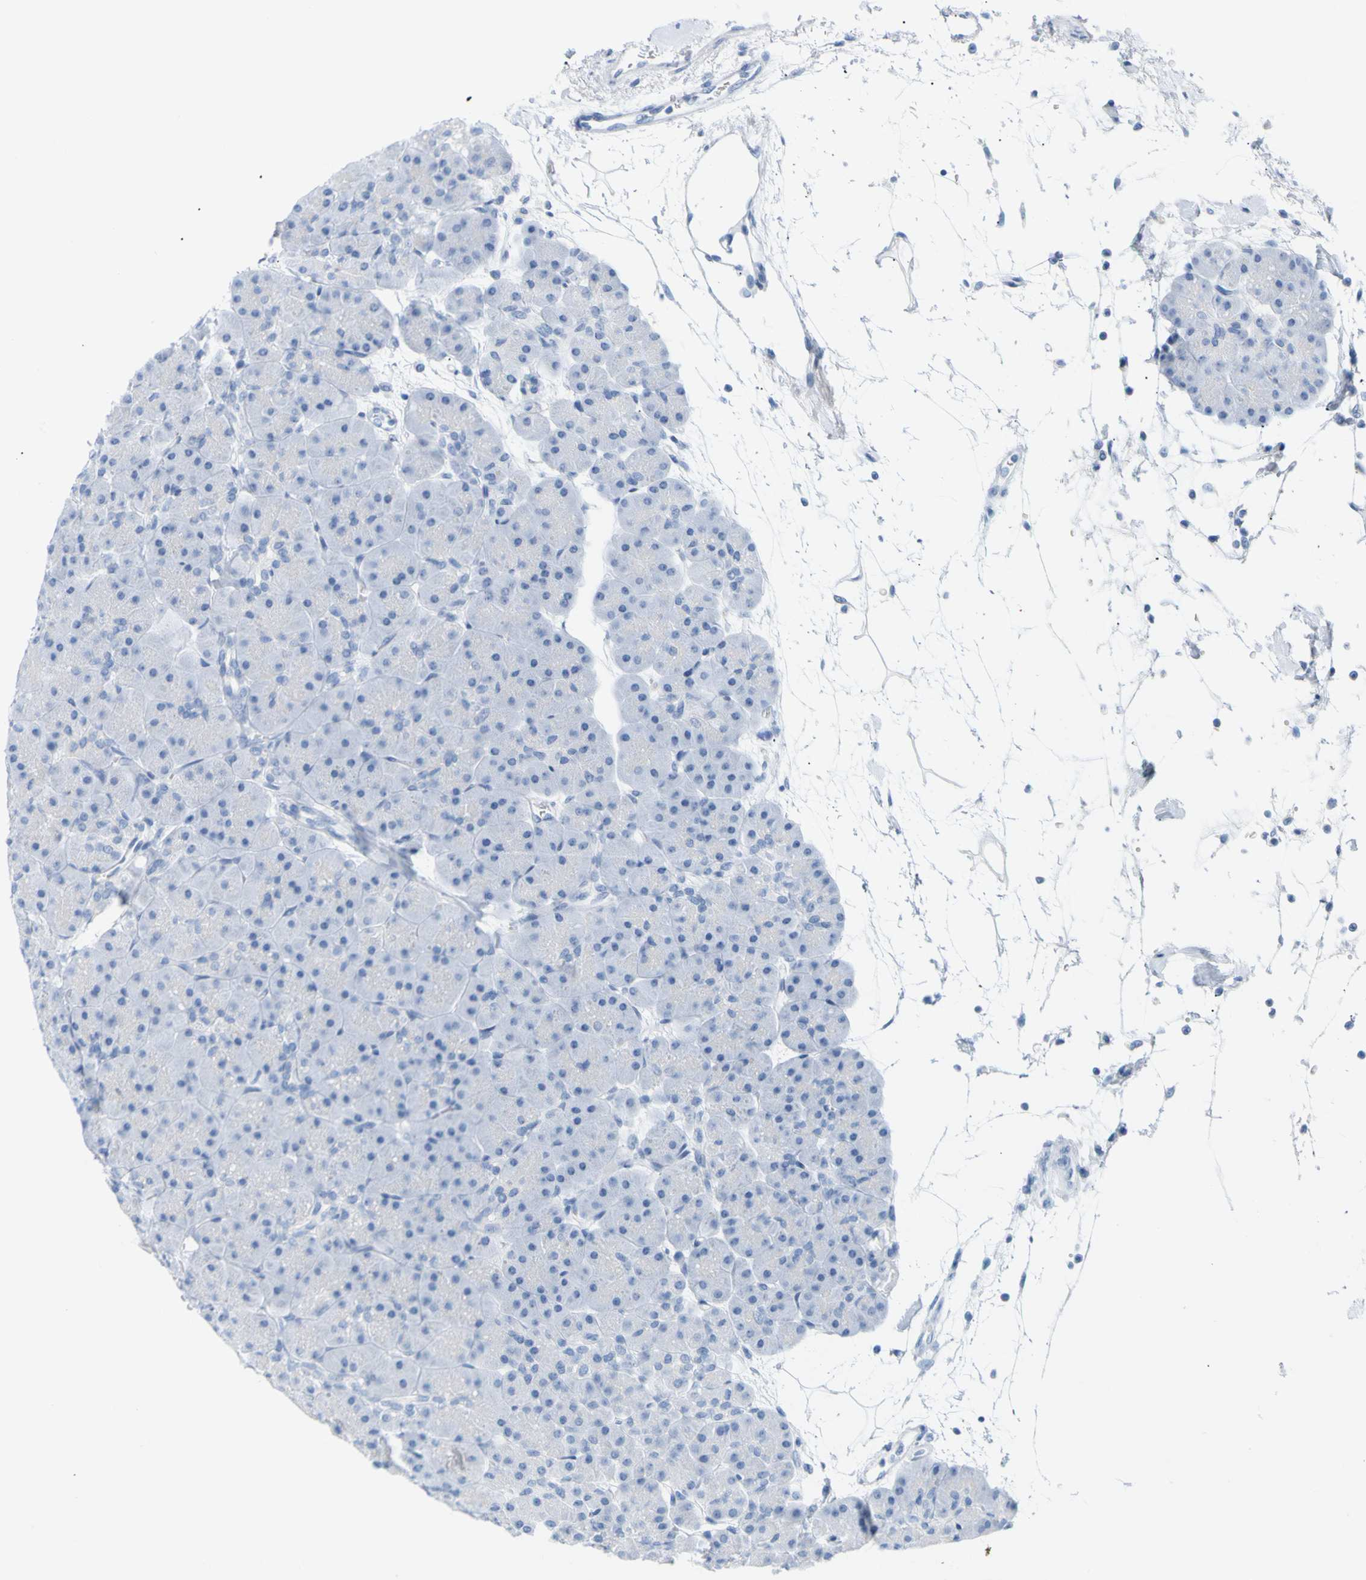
{"staining": {"intensity": "negative", "quantity": "none", "location": "none"}, "tissue": "pancreas", "cell_type": "Exocrine glandular cells", "image_type": "normal", "snomed": [{"axis": "morphology", "description": "Normal tissue, NOS"}, {"axis": "topography", "description": "Pancreas"}], "caption": "A high-resolution histopathology image shows IHC staining of benign pancreas, which displays no significant staining in exocrine glandular cells.", "gene": "OPN1SW", "patient": {"sex": "male", "age": 66}}